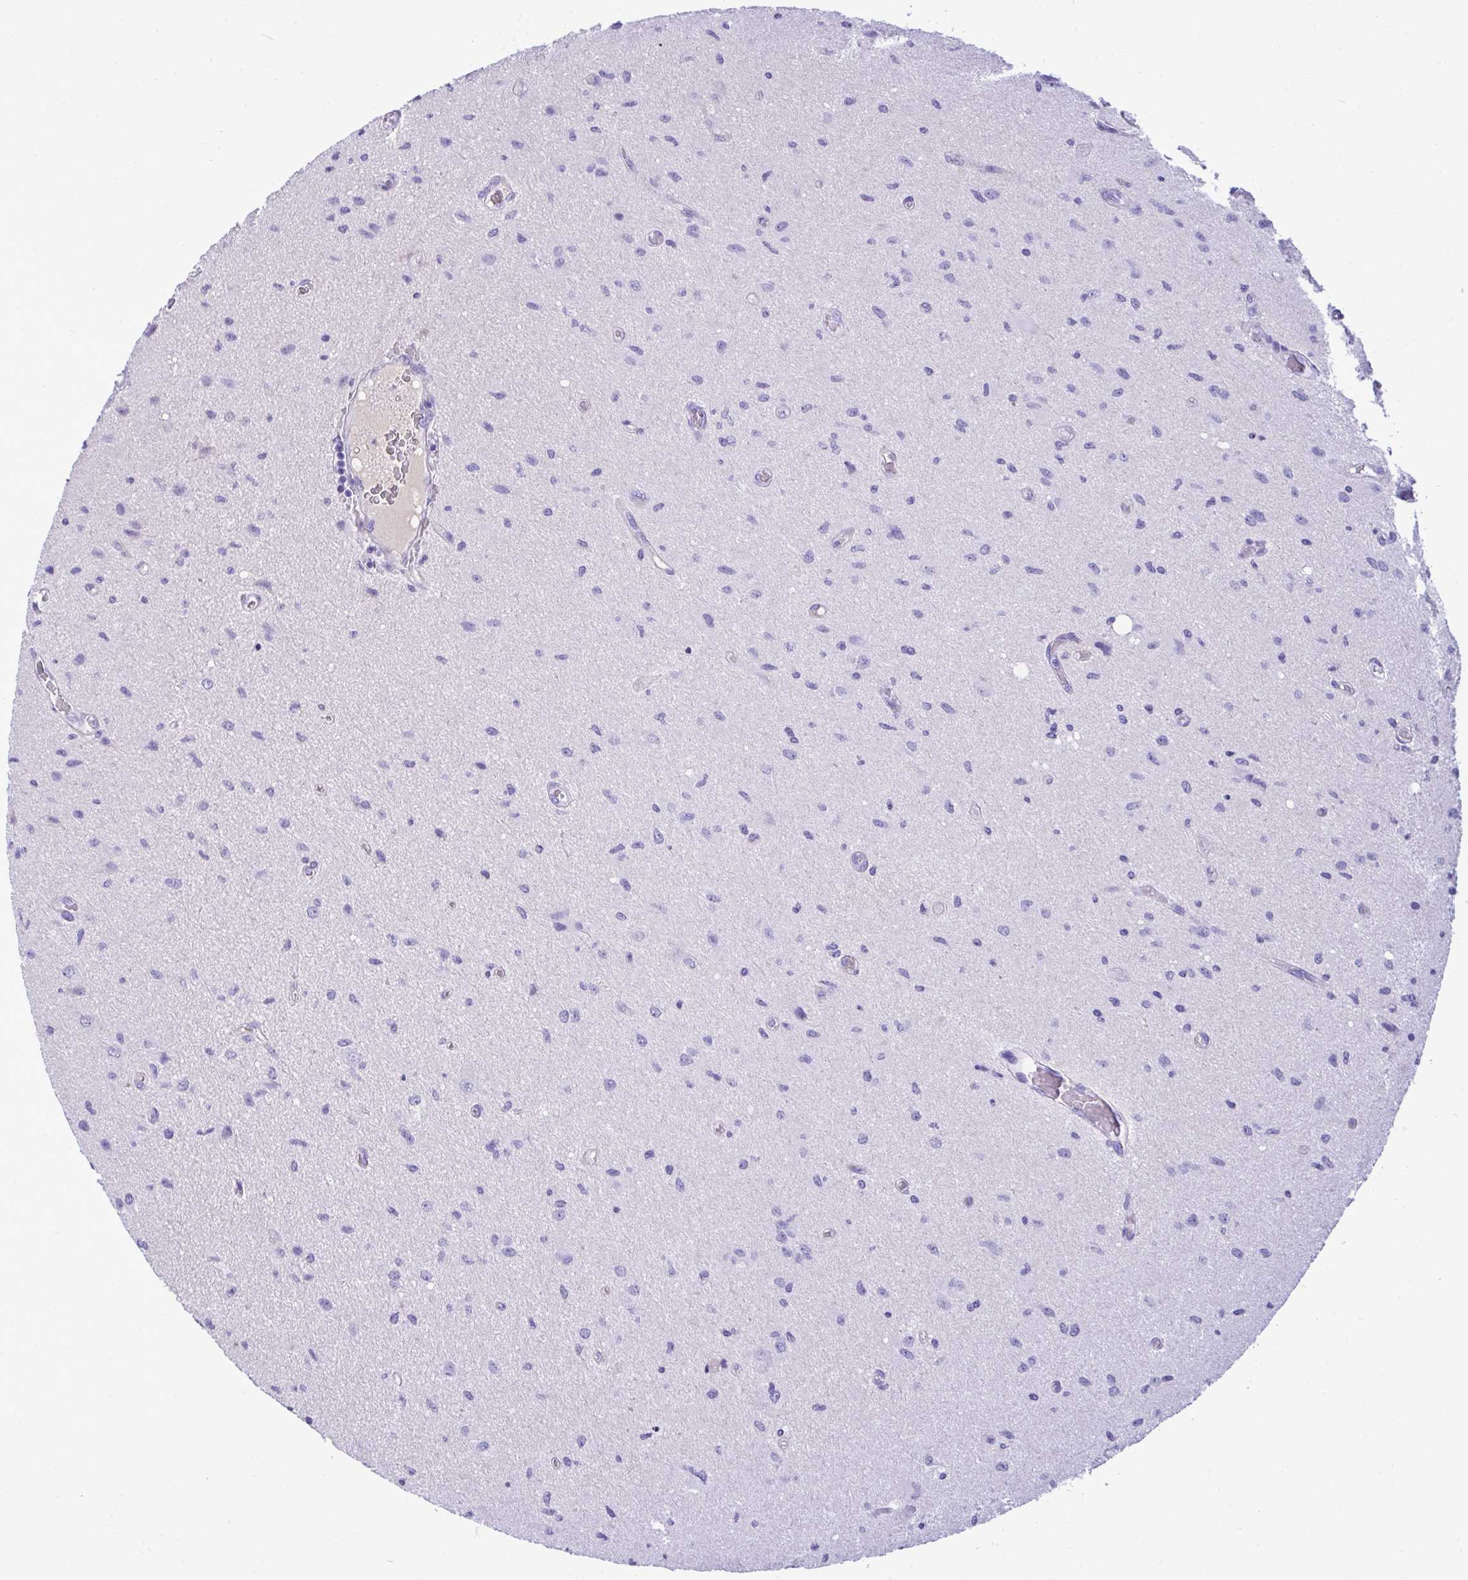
{"staining": {"intensity": "negative", "quantity": "none", "location": "none"}, "tissue": "glioma", "cell_type": "Tumor cells", "image_type": "cancer", "snomed": [{"axis": "morphology", "description": "Glioma, malignant, High grade"}, {"axis": "topography", "description": "Brain"}], "caption": "Glioma was stained to show a protein in brown. There is no significant positivity in tumor cells.", "gene": "HRG", "patient": {"sex": "male", "age": 67}}